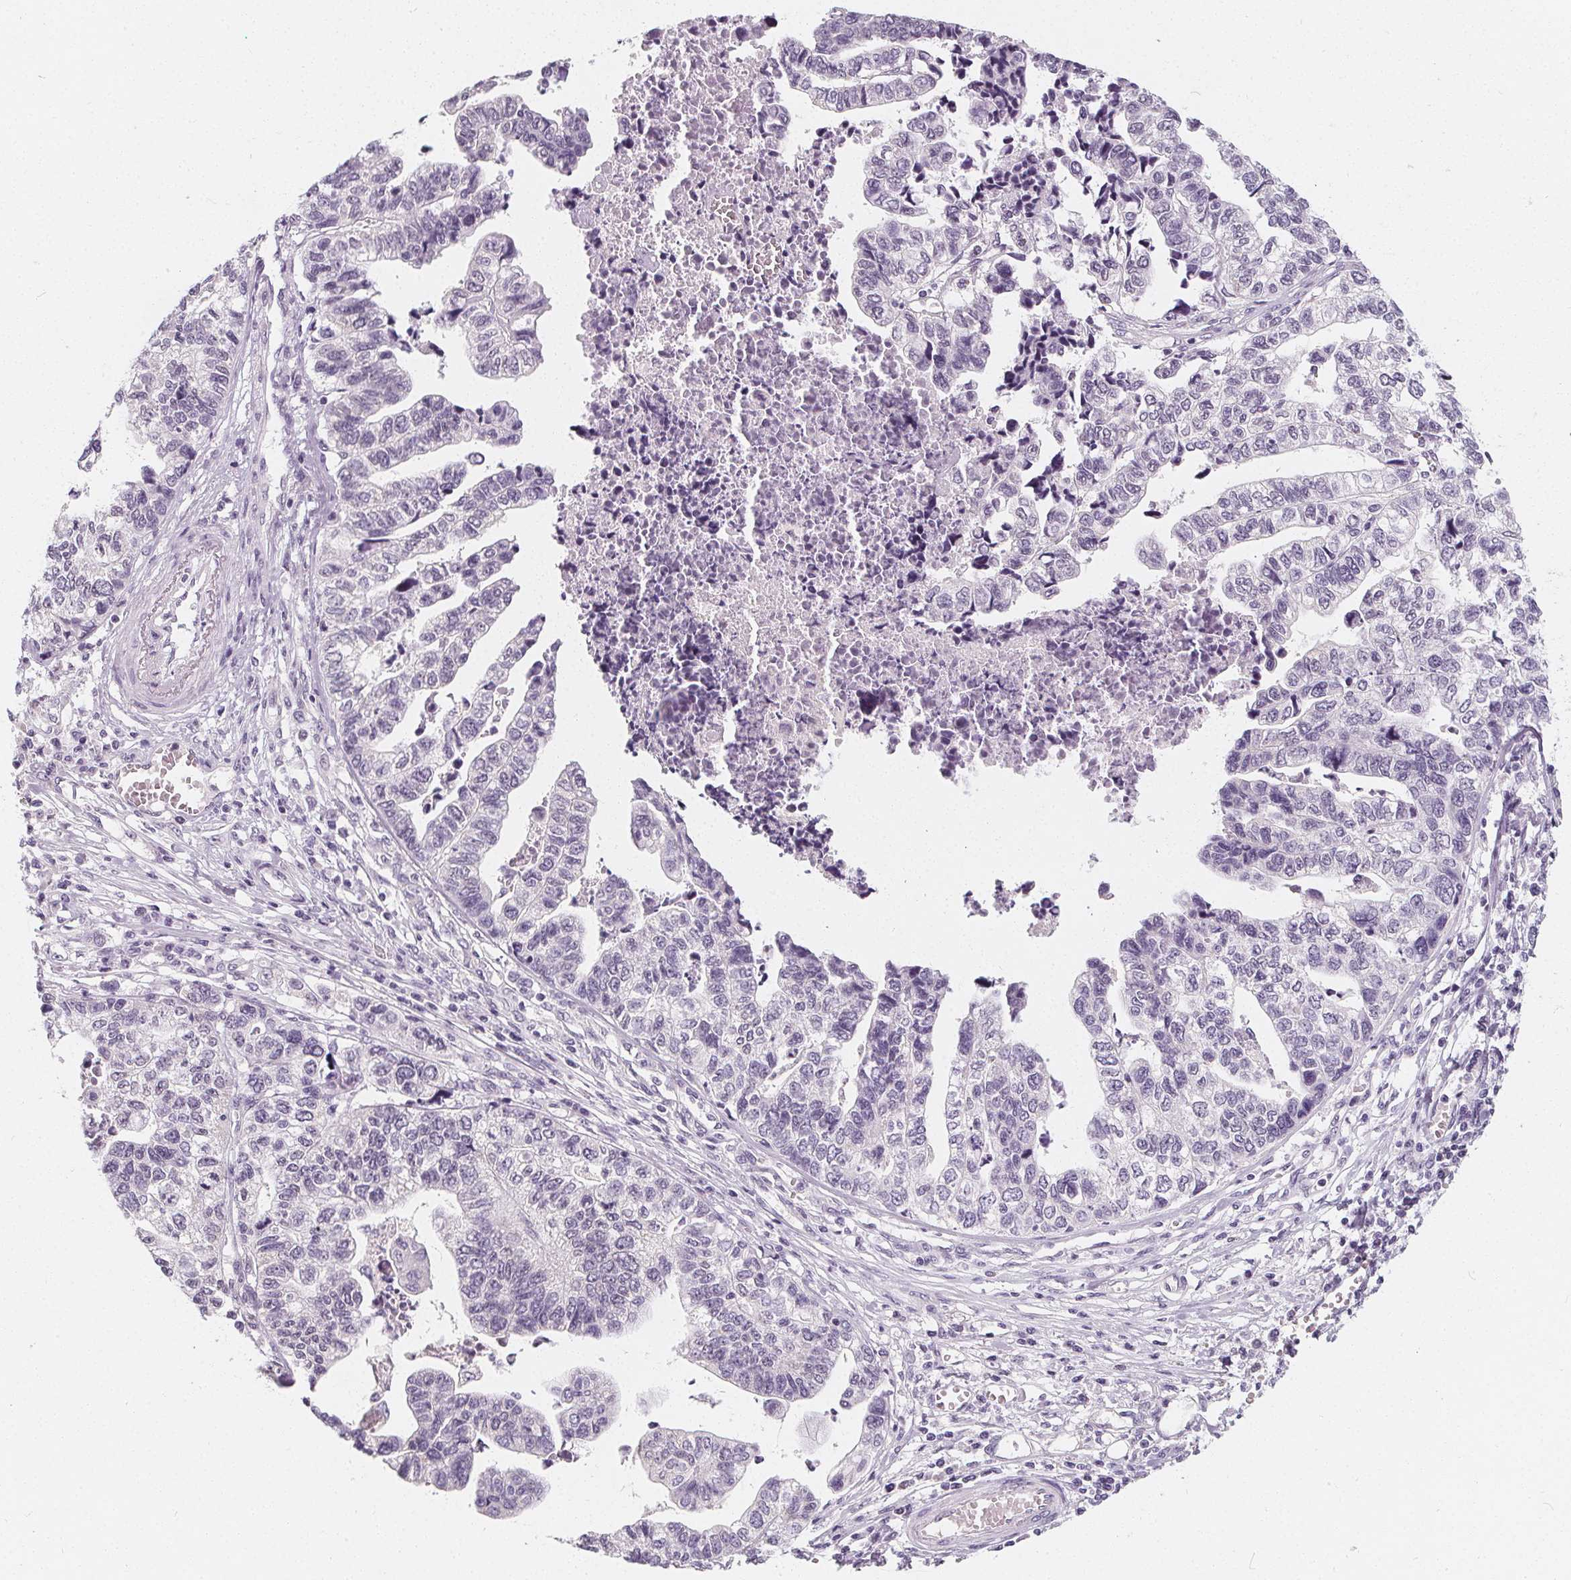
{"staining": {"intensity": "negative", "quantity": "none", "location": "none"}, "tissue": "stomach cancer", "cell_type": "Tumor cells", "image_type": "cancer", "snomed": [{"axis": "morphology", "description": "Adenocarcinoma, NOS"}, {"axis": "topography", "description": "Stomach, upper"}], "caption": "High magnification brightfield microscopy of stomach cancer (adenocarcinoma) stained with DAB (brown) and counterstained with hematoxylin (blue): tumor cells show no significant positivity. (DAB (3,3'-diaminobenzidine) immunohistochemistry, high magnification).", "gene": "DBX2", "patient": {"sex": "female", "age": 67}}